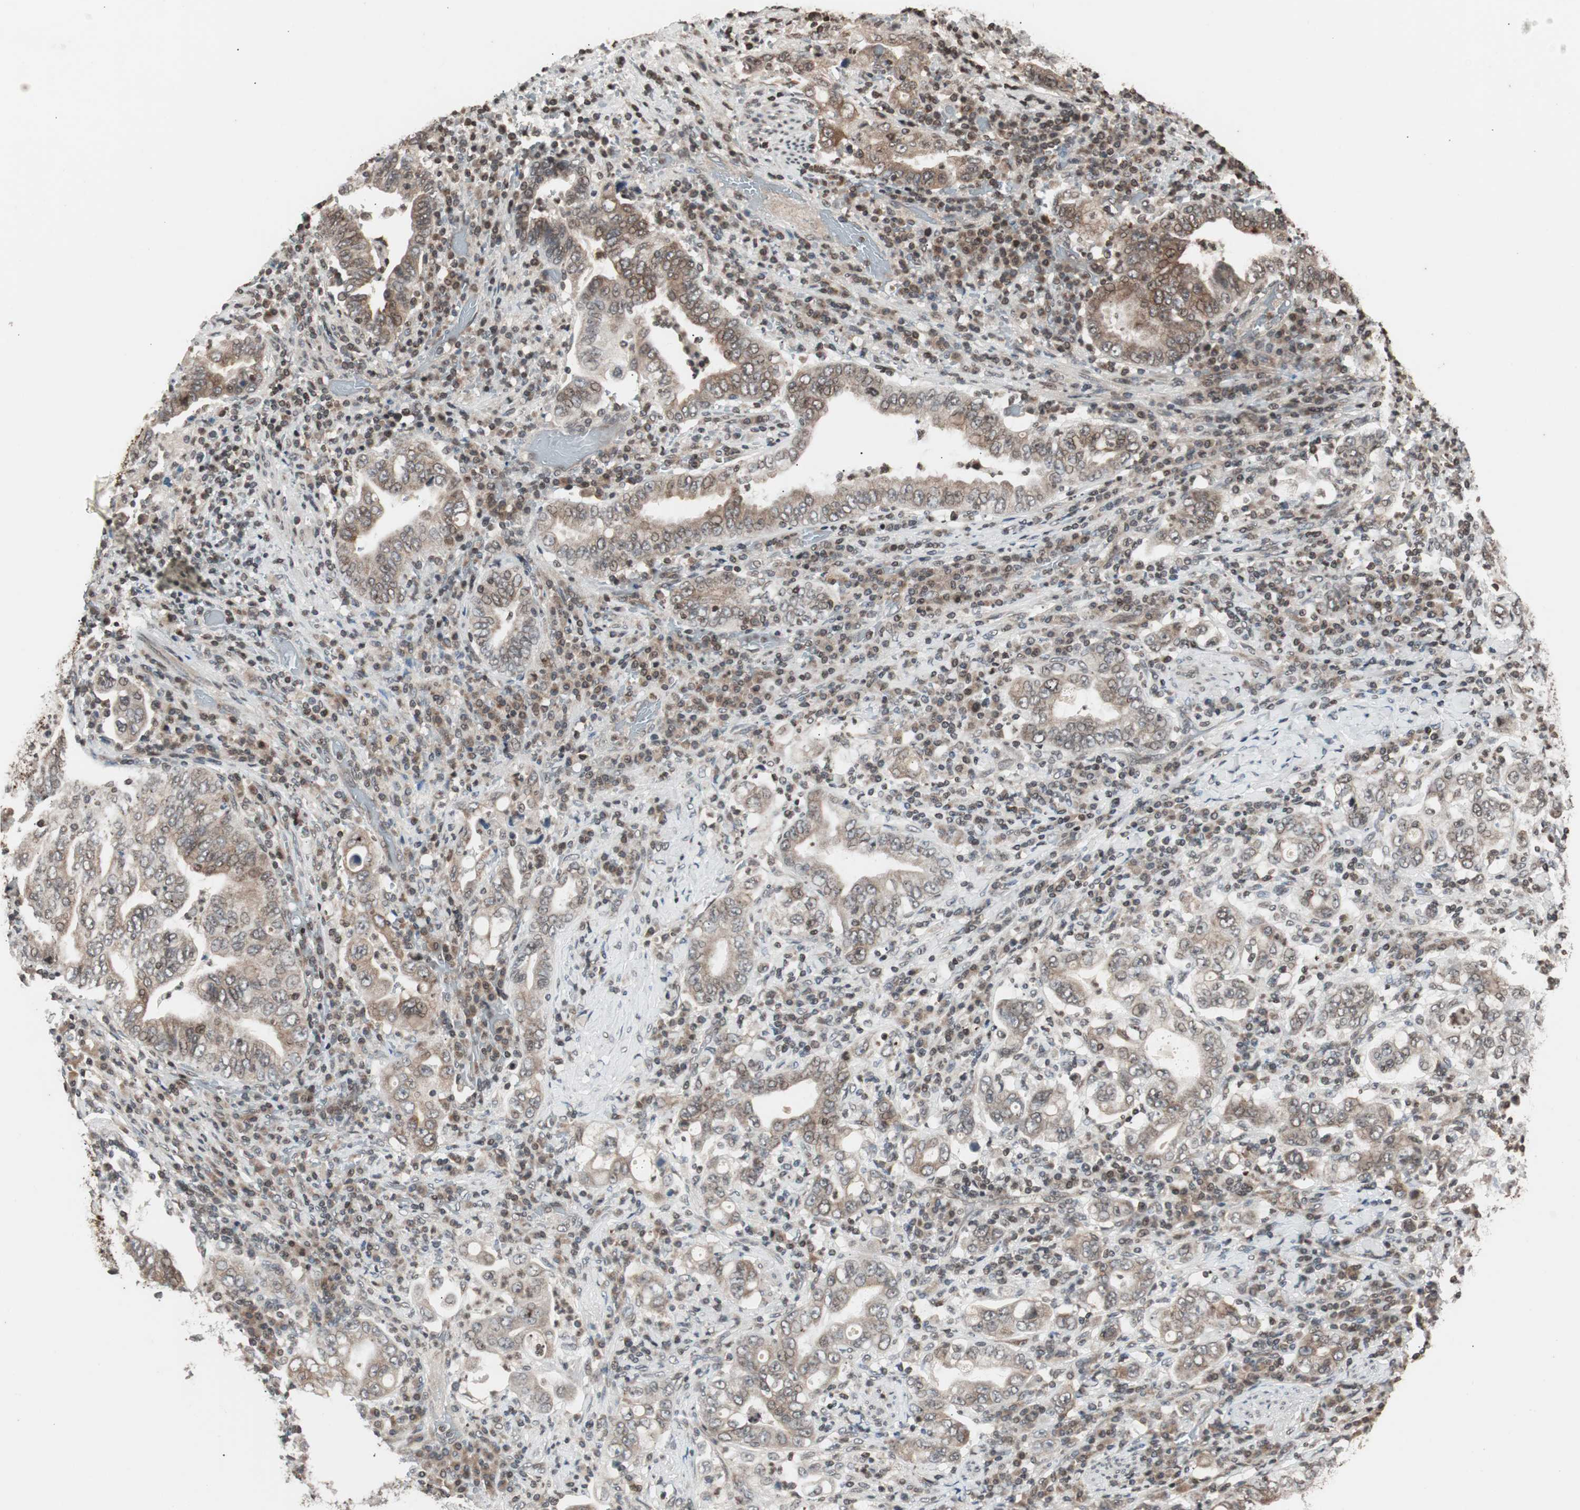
{"staining": {"intensity": "weak", "quantity": "25%-75%", "location": "cytoplasmic/membranous"}, "tissue": "stomach cancer", "cell_type": "Tumor cells", "image_type": "cancer", "snomed": [{"axis": "morphology", "description": "Normal tissue, NOS"}, {"axis": "morphology", "description": "Adenocarcinoma, NOS"}, {"axis": "topography", "description": "Esophagus"}, {"axis": "topography", "description": "Stomach, upper"}, {"axis": "topography", "description": "Peripheral nerve tissue"}], "caption": "High-magnification brightfield microscopy of stomach adenocarcinoma stained with DAB (3,3'-diaminobenzidine) (brown) and counterstained with hematoxylin (blue). tumor cells exhibit weak cytoplasmic/membranous positivity is present in approximately25%-75% of cells. Immunohistochemistry (ihc) stains the protein of interest in brown and the nuclei are stained blue.", "gene": "ZFC3H1", "patient": {"sex": "male", "age": 62}}